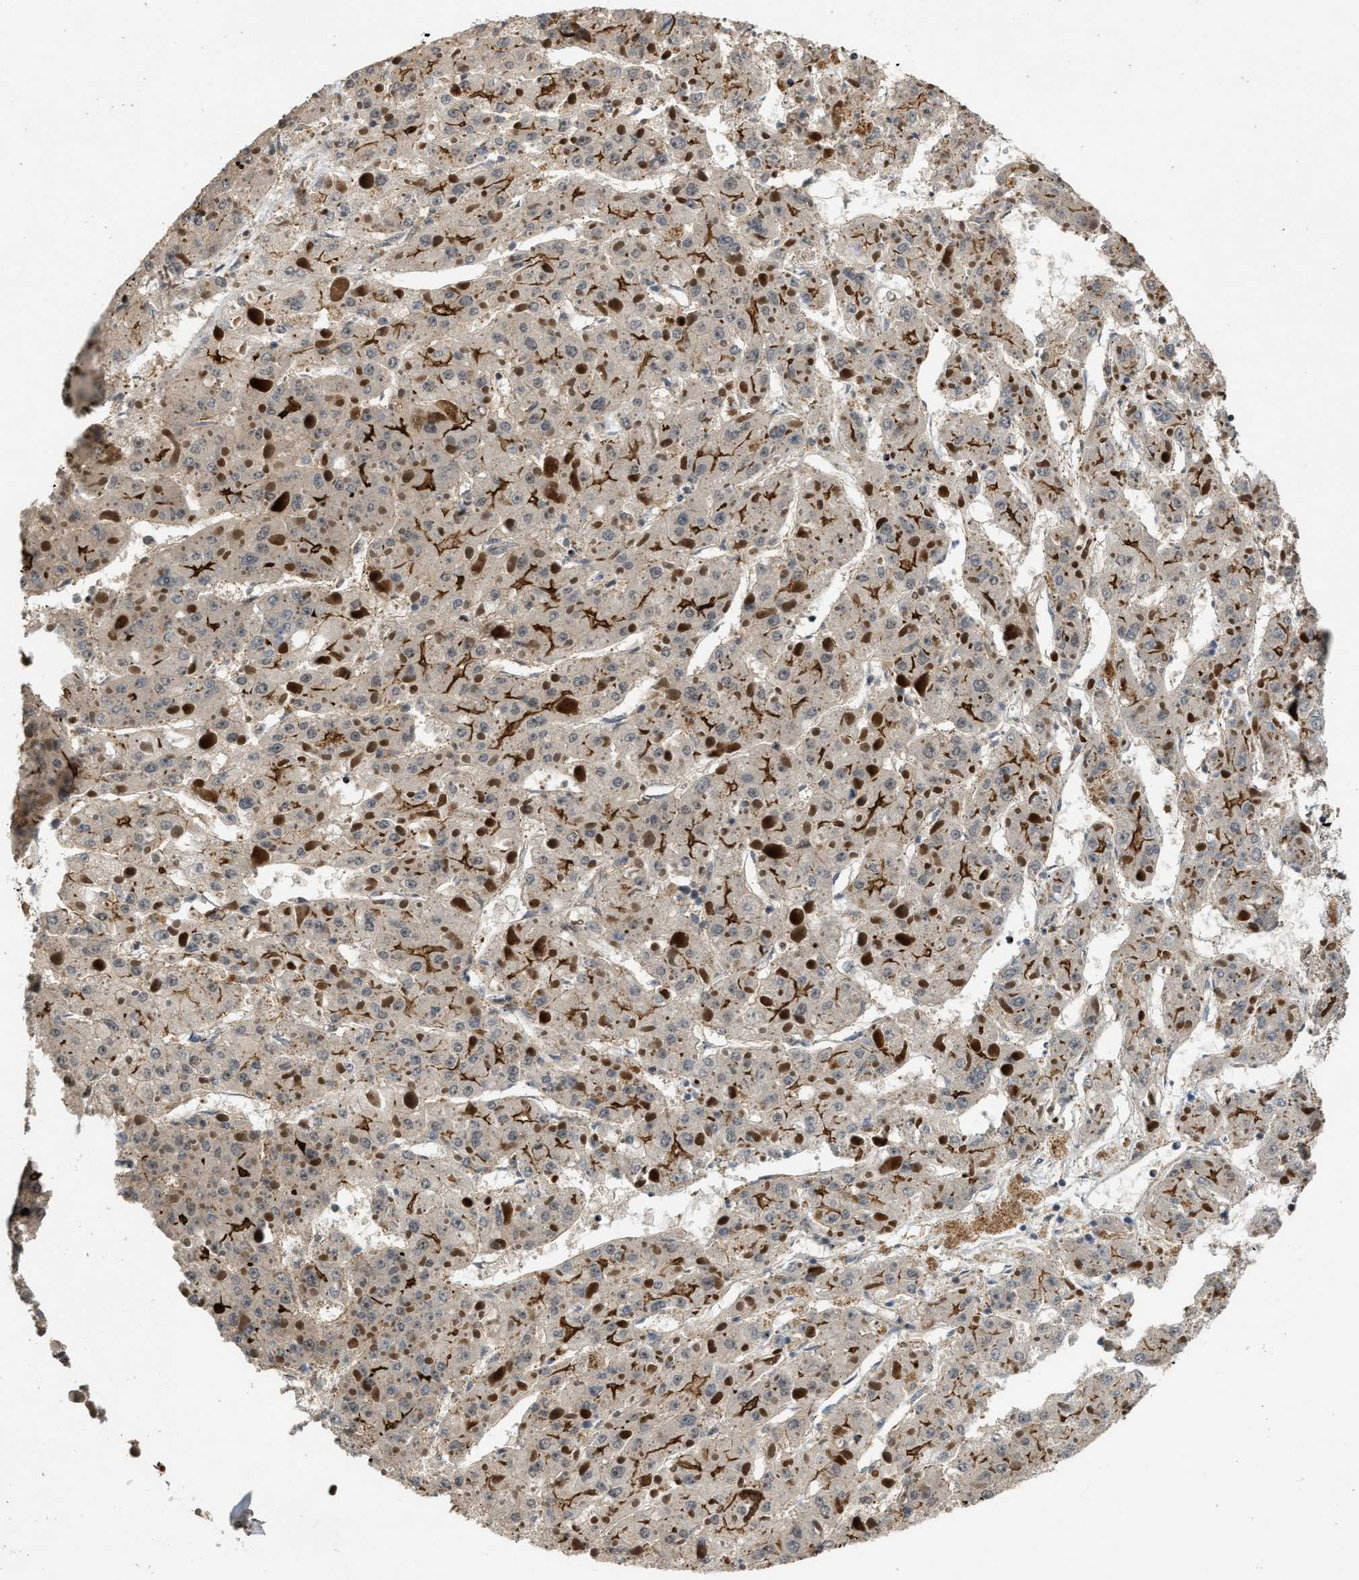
{"staining": {"intensity": "strong", "quantity": "25%-75%", "location": "cytoplasmic/membranous"}, "tissue": "liver cancer", "cell_type": "Tumor cells", "image_type": "cancer", "snomed": [{"axis": "morphology", "description": "Carcinoma, Hepatocellular, NOS"}, {"axis": "topography", "description": "Liver"}], "caption": "This photomicrograph shows immunohistochemistry staining of liver cancer (hepatocellular carcinoma), with high strong cytoplasmic/membranous positivity in approximately 25%-75% of tumor cells.", "gene": "DPF2", "patient": {"sex": "female", "age": 73}}